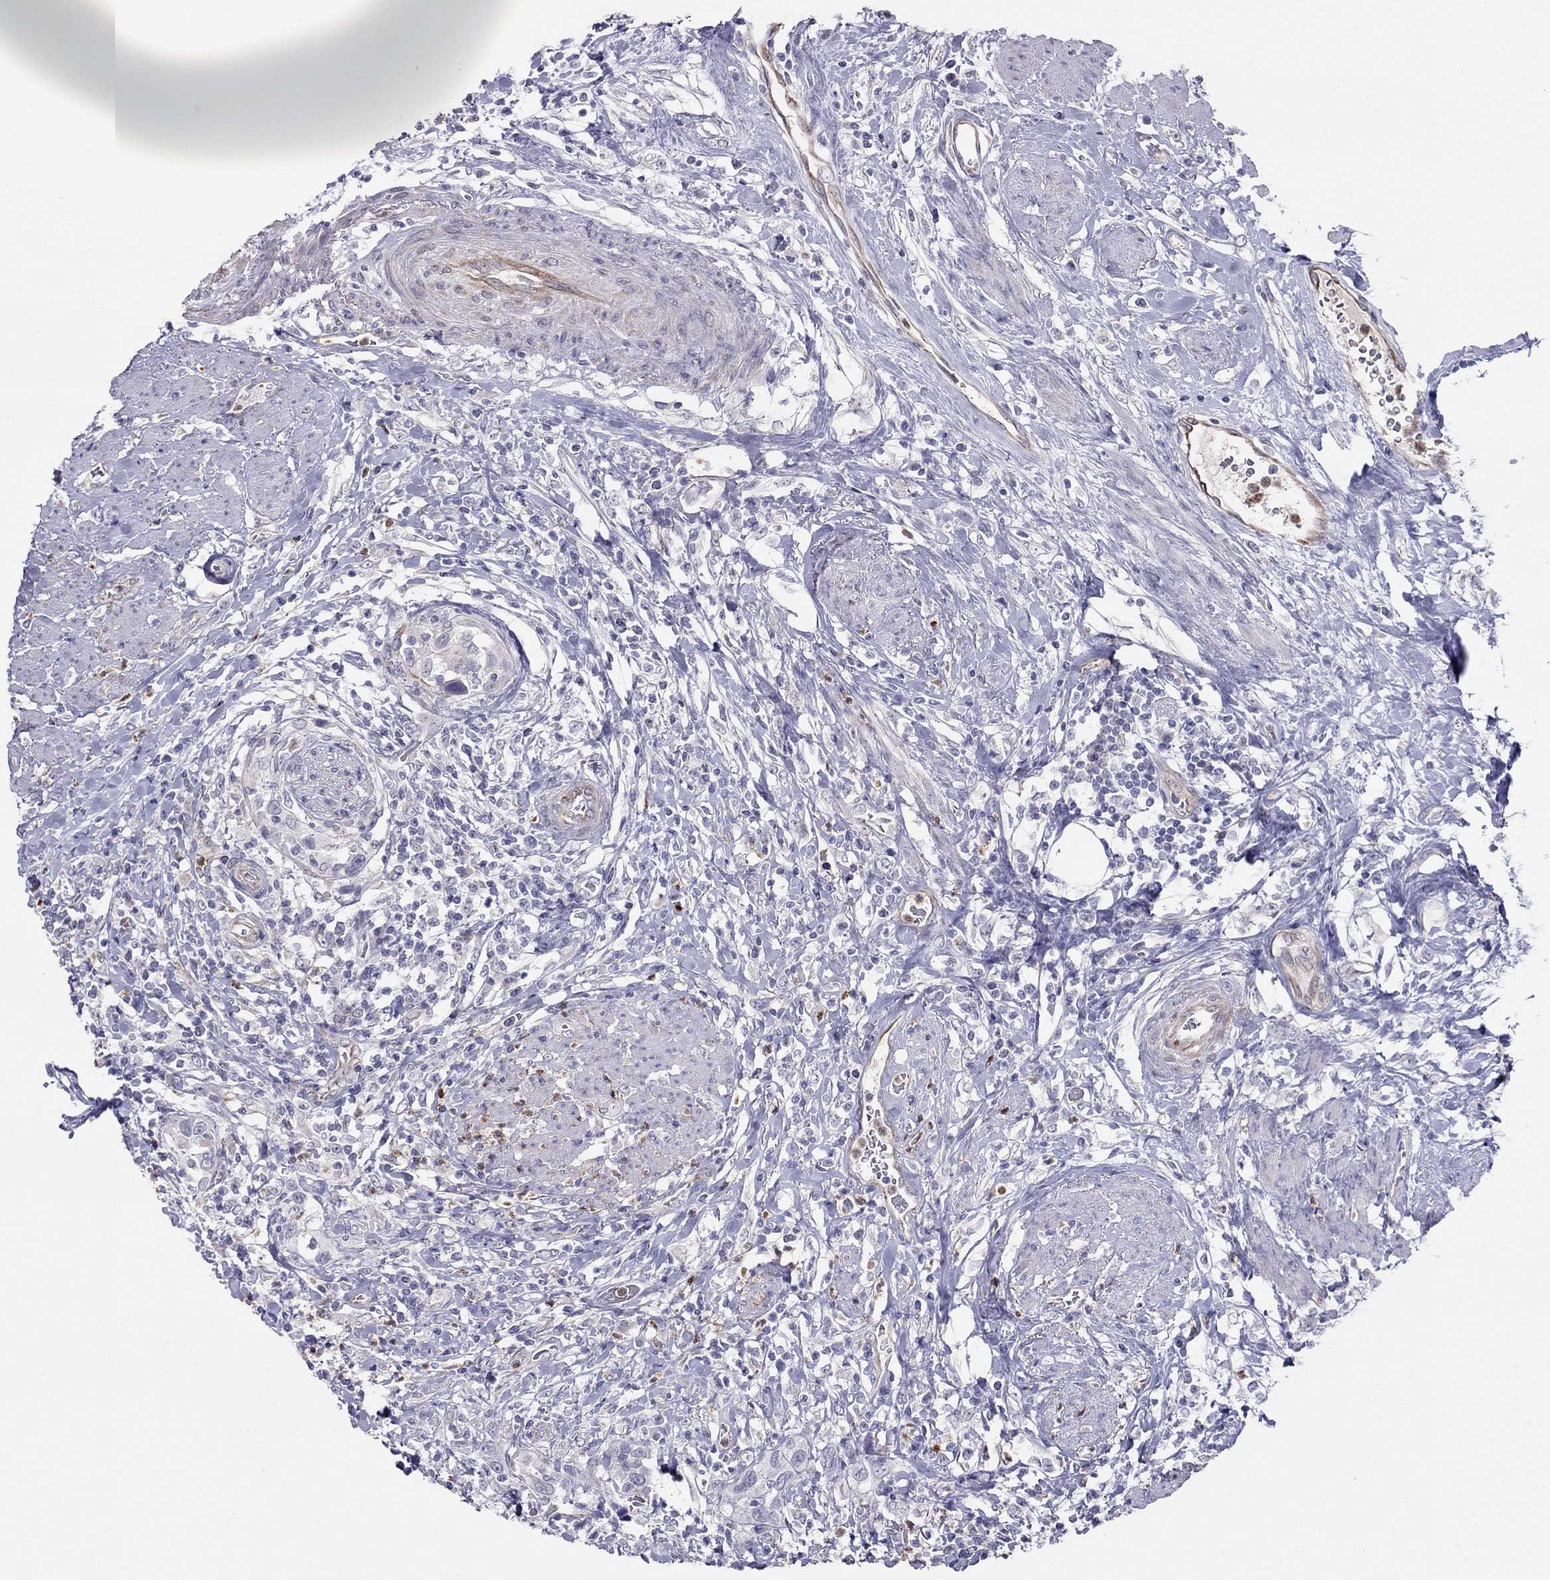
{"staining": {"intensity": "negative", "quantity": "none", "location": "none"}, "tissue": "urothelial cancer", "cell_type": "Tumor cells", "image_type": "cancer", "snomed": [{"axis": "morphology", "description": "Urothelial carcinoma, NOS"}, {"axis": "morphology", "description": "Urothelial carcinoma, High grade"}, {"axis": "topography", "description": "Urinary bladder"}], "caption": "This histopathology image is of urothelial cancer stained with immunohistochemistry to label a protein in brown with the nuclei are counter-stained blue. There is no staining in tumor cells. The staining was performed using DAB to visualize the protein expression in brown, while the nuclei were stained in blue with hematoxylin (Magnification: 20x).", "gene": "SPINT4", "patient": {"sex": "female", "age": 64}}